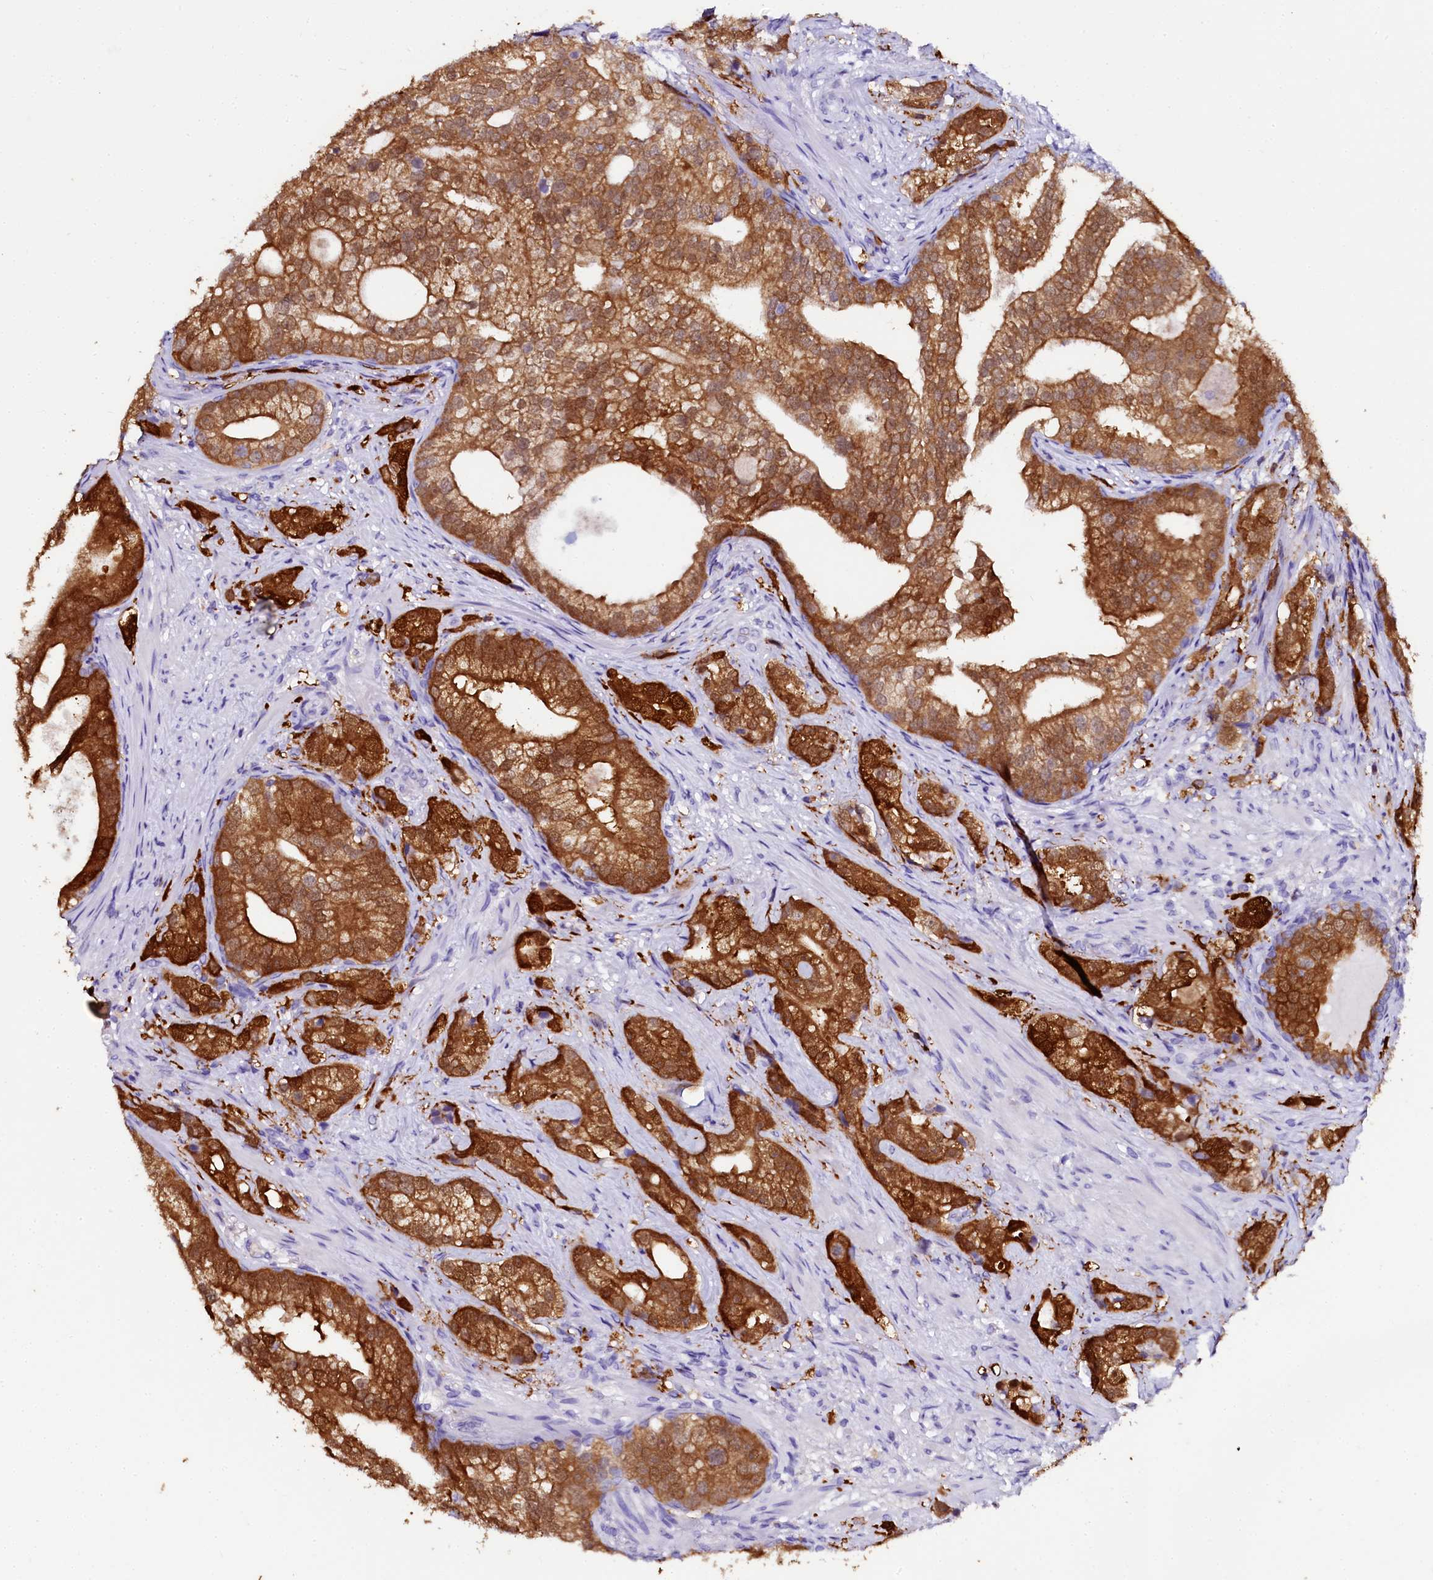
{"staining": {"intensity": "strong", "quantity": ">75%", "location": "cytoplasmic/membranous"}, "tissue": "prostate cancer", "cell_type": "Tumor cells", "image_type": "cancer", "snomed": [{"axis": "morphology", "description": "Adenocarcinoma, High grade"}, {"axis": "topography", "description": "Prostate"}], "caption": "High-power microscopy captured an immunohistochemistry histopathology image of prostate cancer (adenocarcinoma (high-grade)), revealing strong cytoplasmic/membranous expression in about >75% of tumor cells.", "gene": "SORD", "patient": {"sex": "male", "age": 75}}